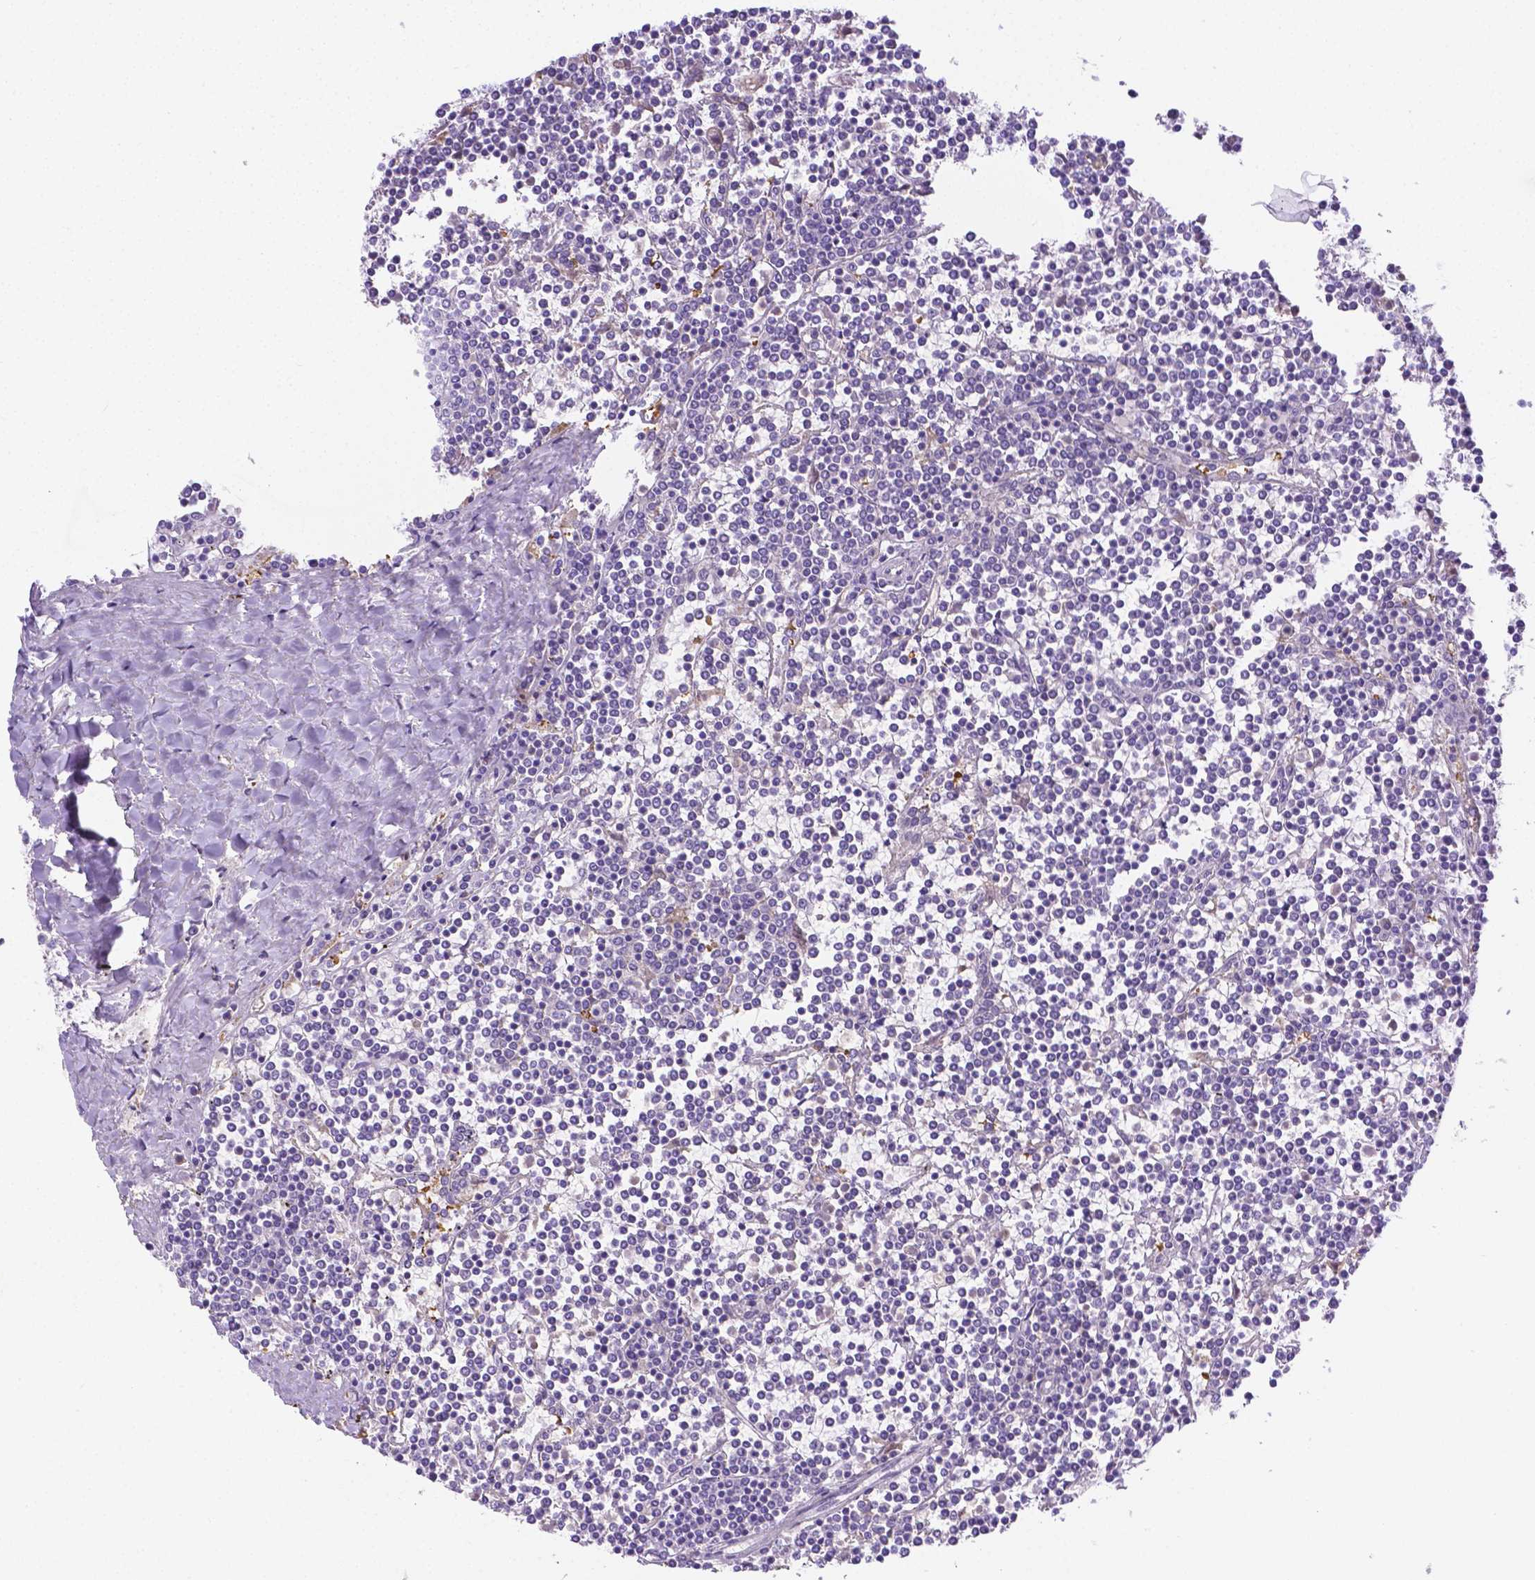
{"staining": {"intensity": "negative", "quantity": "none", "location": "none"}, "tissue": "lymphoma", "cell_type": "Tumor cells", "image_type": "cancer", "snomed": [{"axis": "morphology", "description": "Malignant lymphoma, non-Hodgkin's type, Low grade"}, {"axis": "topography", "description": "Spleen"}], "caption": "The micrograph shows no significant expression in tumor cells of low-grade malignant lymphoma, non-Hodgkin's type. (DAB immunohistochemistry (IHC), high magnification).", "gene": "NXPH2", "patient": {"sex": "female", "age": 19}}